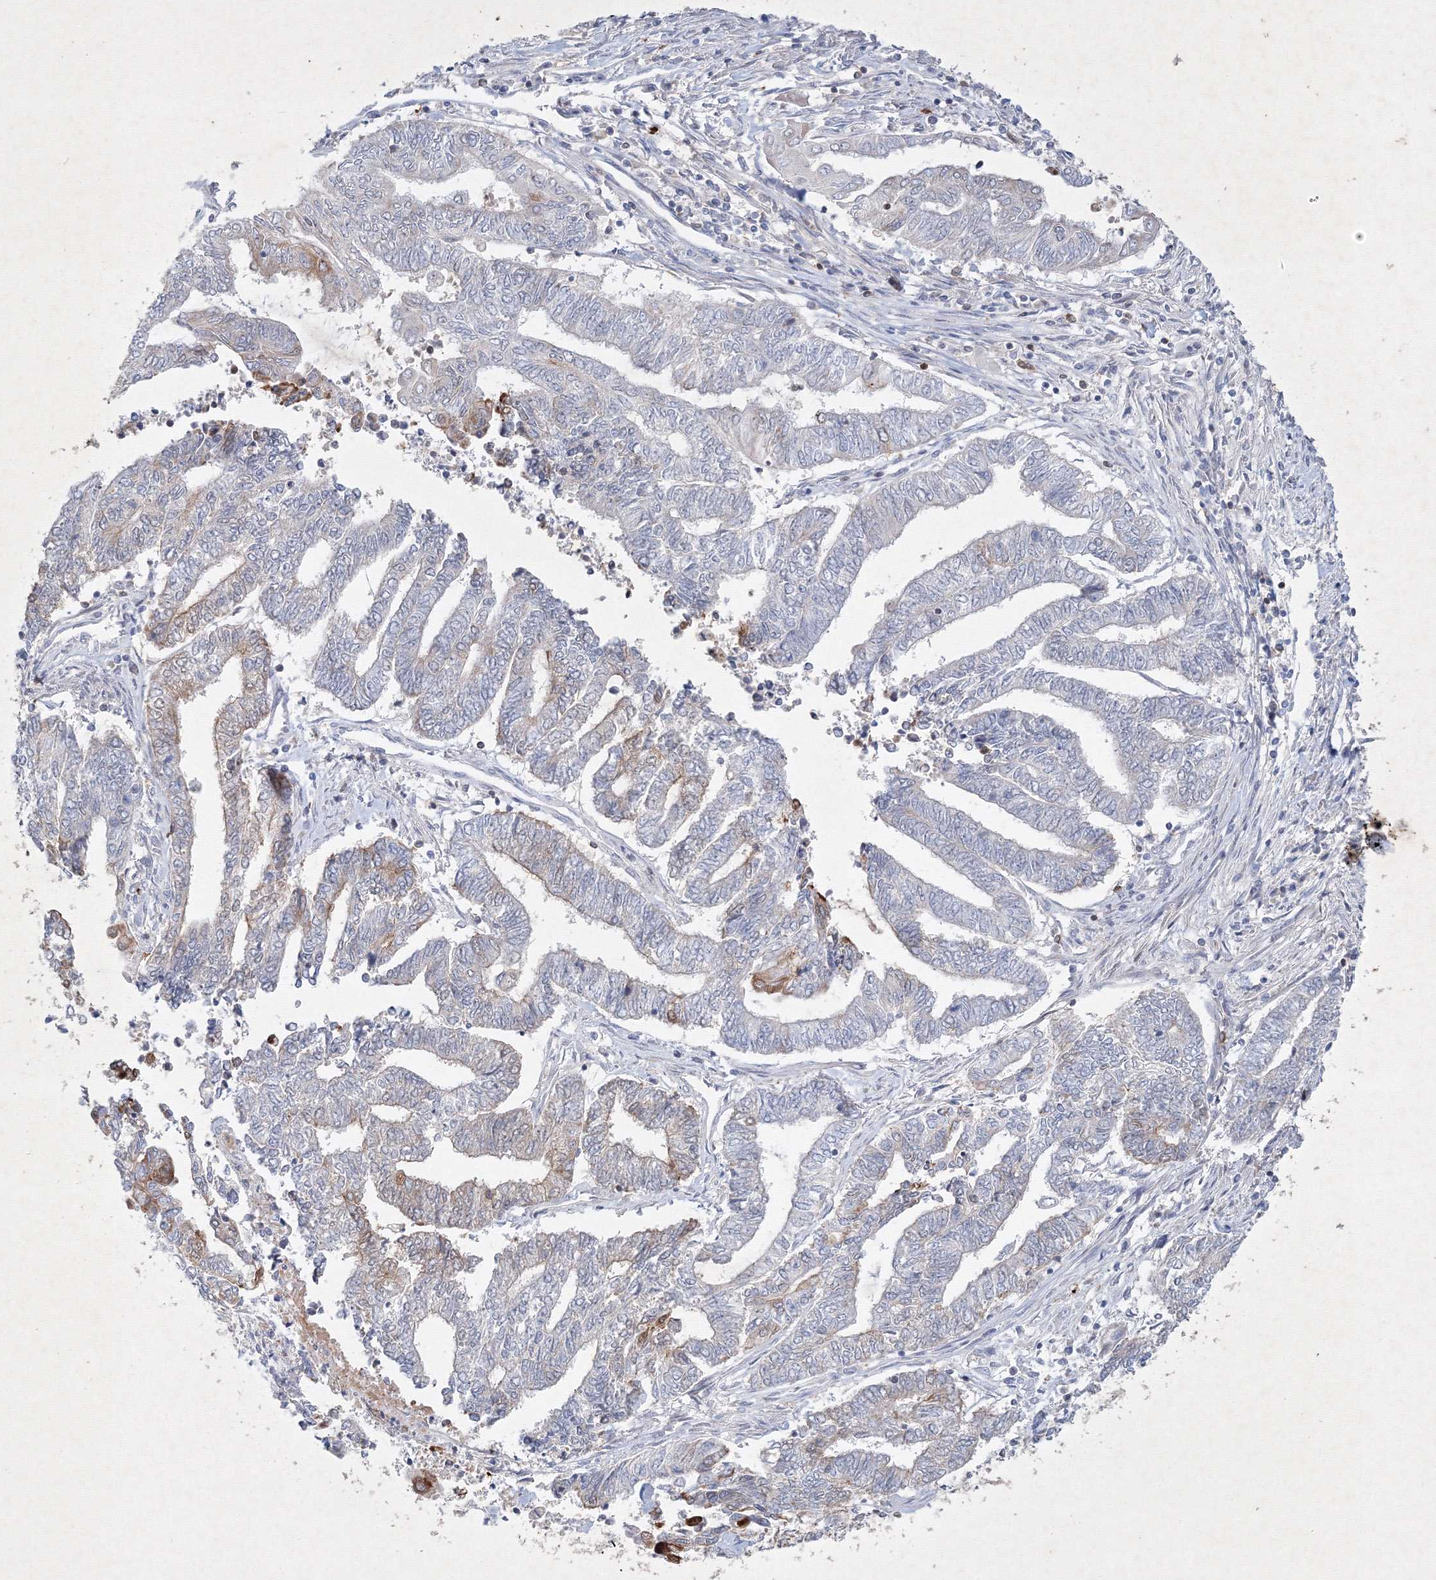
{"staining": {"intensity": "moderate", "quantity": "<25%", "location": "cytoplasmic/membranous"}, "tissue": "endometrial cancer", "cell_type": "Tumor cells", "image_type": "cancer", "snomed": [{"axis": "morphology", "description": "Adenocarcinoma, NOS"}, {"axis": "topography", "description": "Uterus"}, {"axis": "topography", "description": "Endometrium"}], "caption": "Brown immunohistochemical staining in adenocarcinoma (endometrial) exhibits moderate cytoplasmic/membranous staining in about <25% of tumor cells. (brown staining indicates protein expression, while blue staining denotes nuclei).", "gene": "CXXC4", "patient": {"sex": "female", "age": 70}}